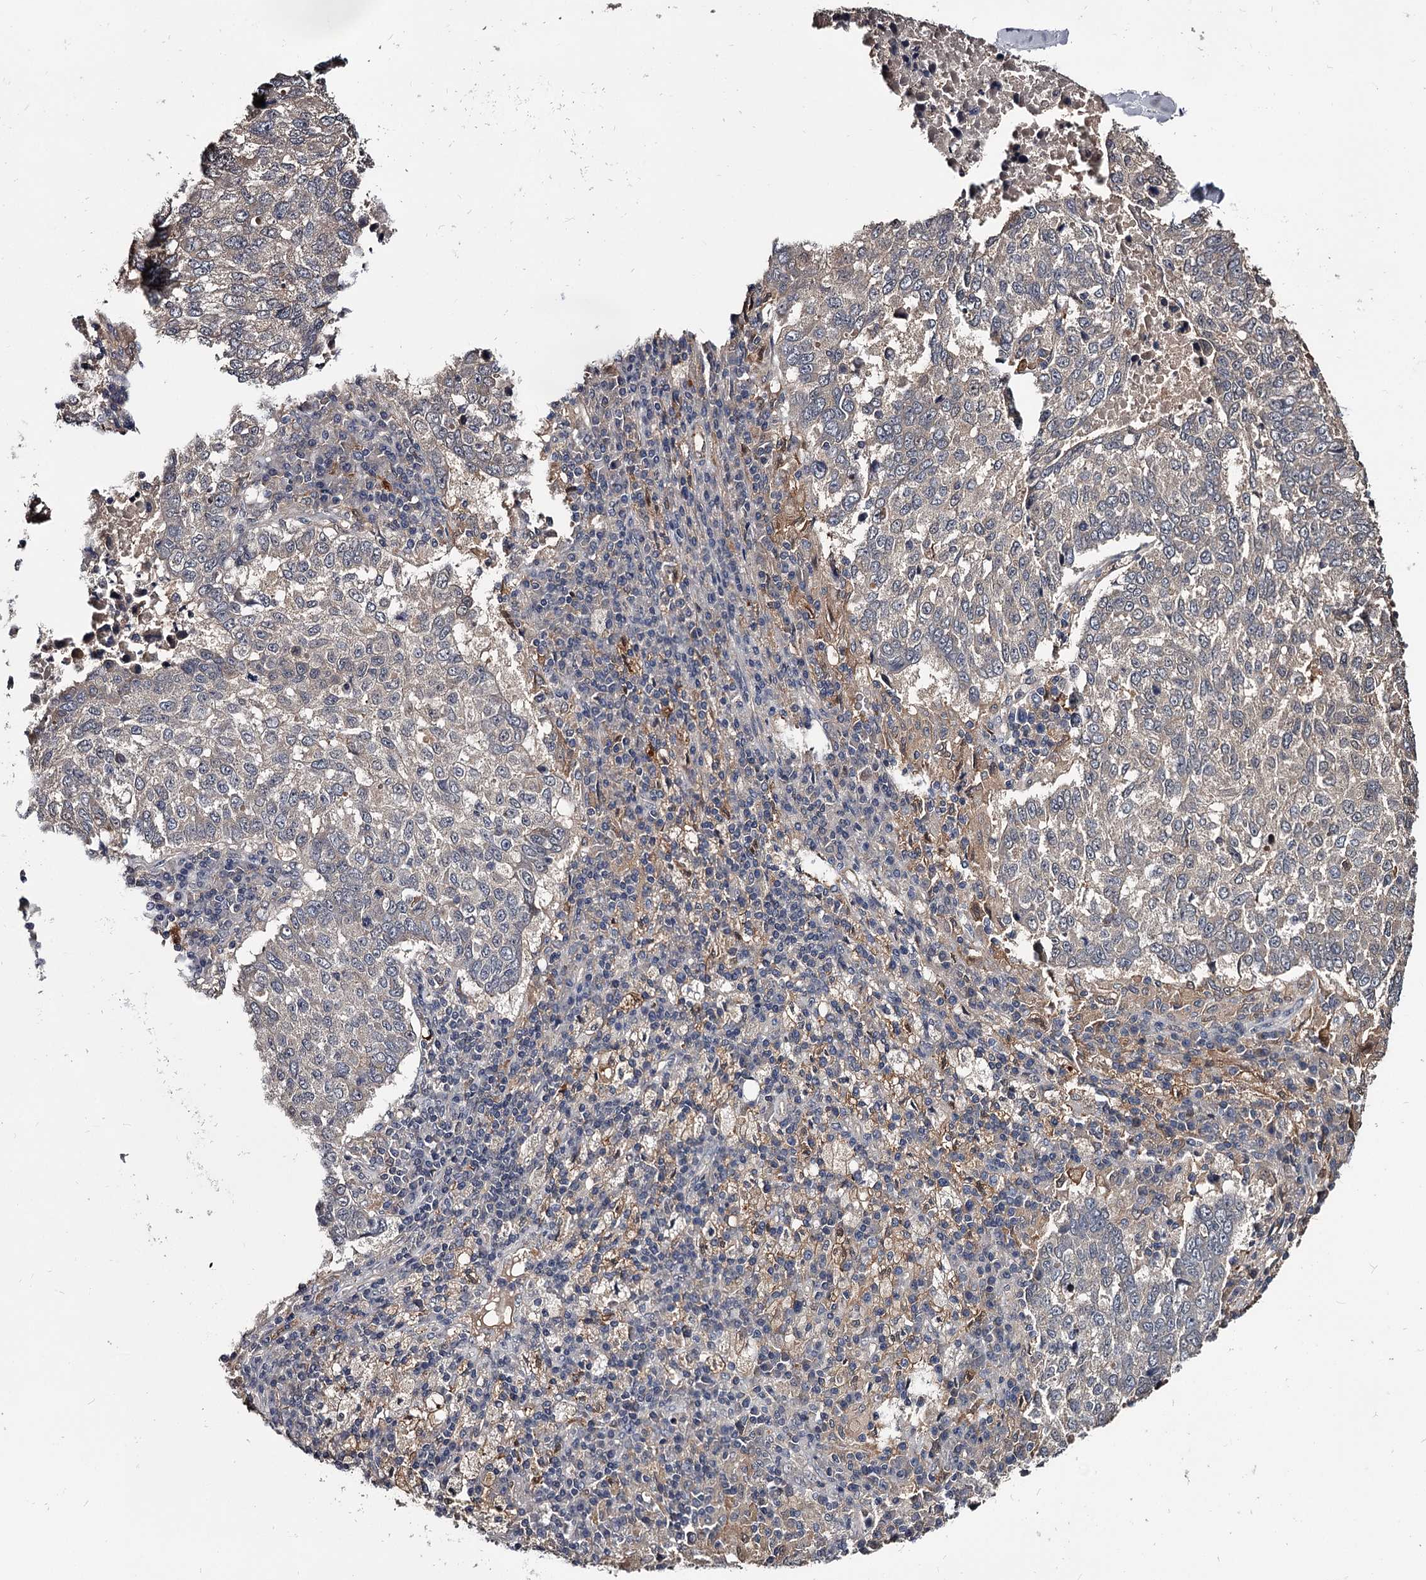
{"staining": {"intensity": "weak", "quantity": "<25%", "location": "cytoplasmic/membranous"}, "tissue": "lung cancer", "cell_type": "Tumor cells", "image_type": "cancer", "snomed": [{"axis": "morphology", "description": "Squamous cell carcinoma, NOS"}, {"axis": "topography", "description": "Lung"}], "caption": "Micrograph shows no protein staining in tumor cells of lung cancer (squamous cell carcinoma) tissue.", "gene": "GSTO1", "patient": {"sex": "male", "age": 73}}